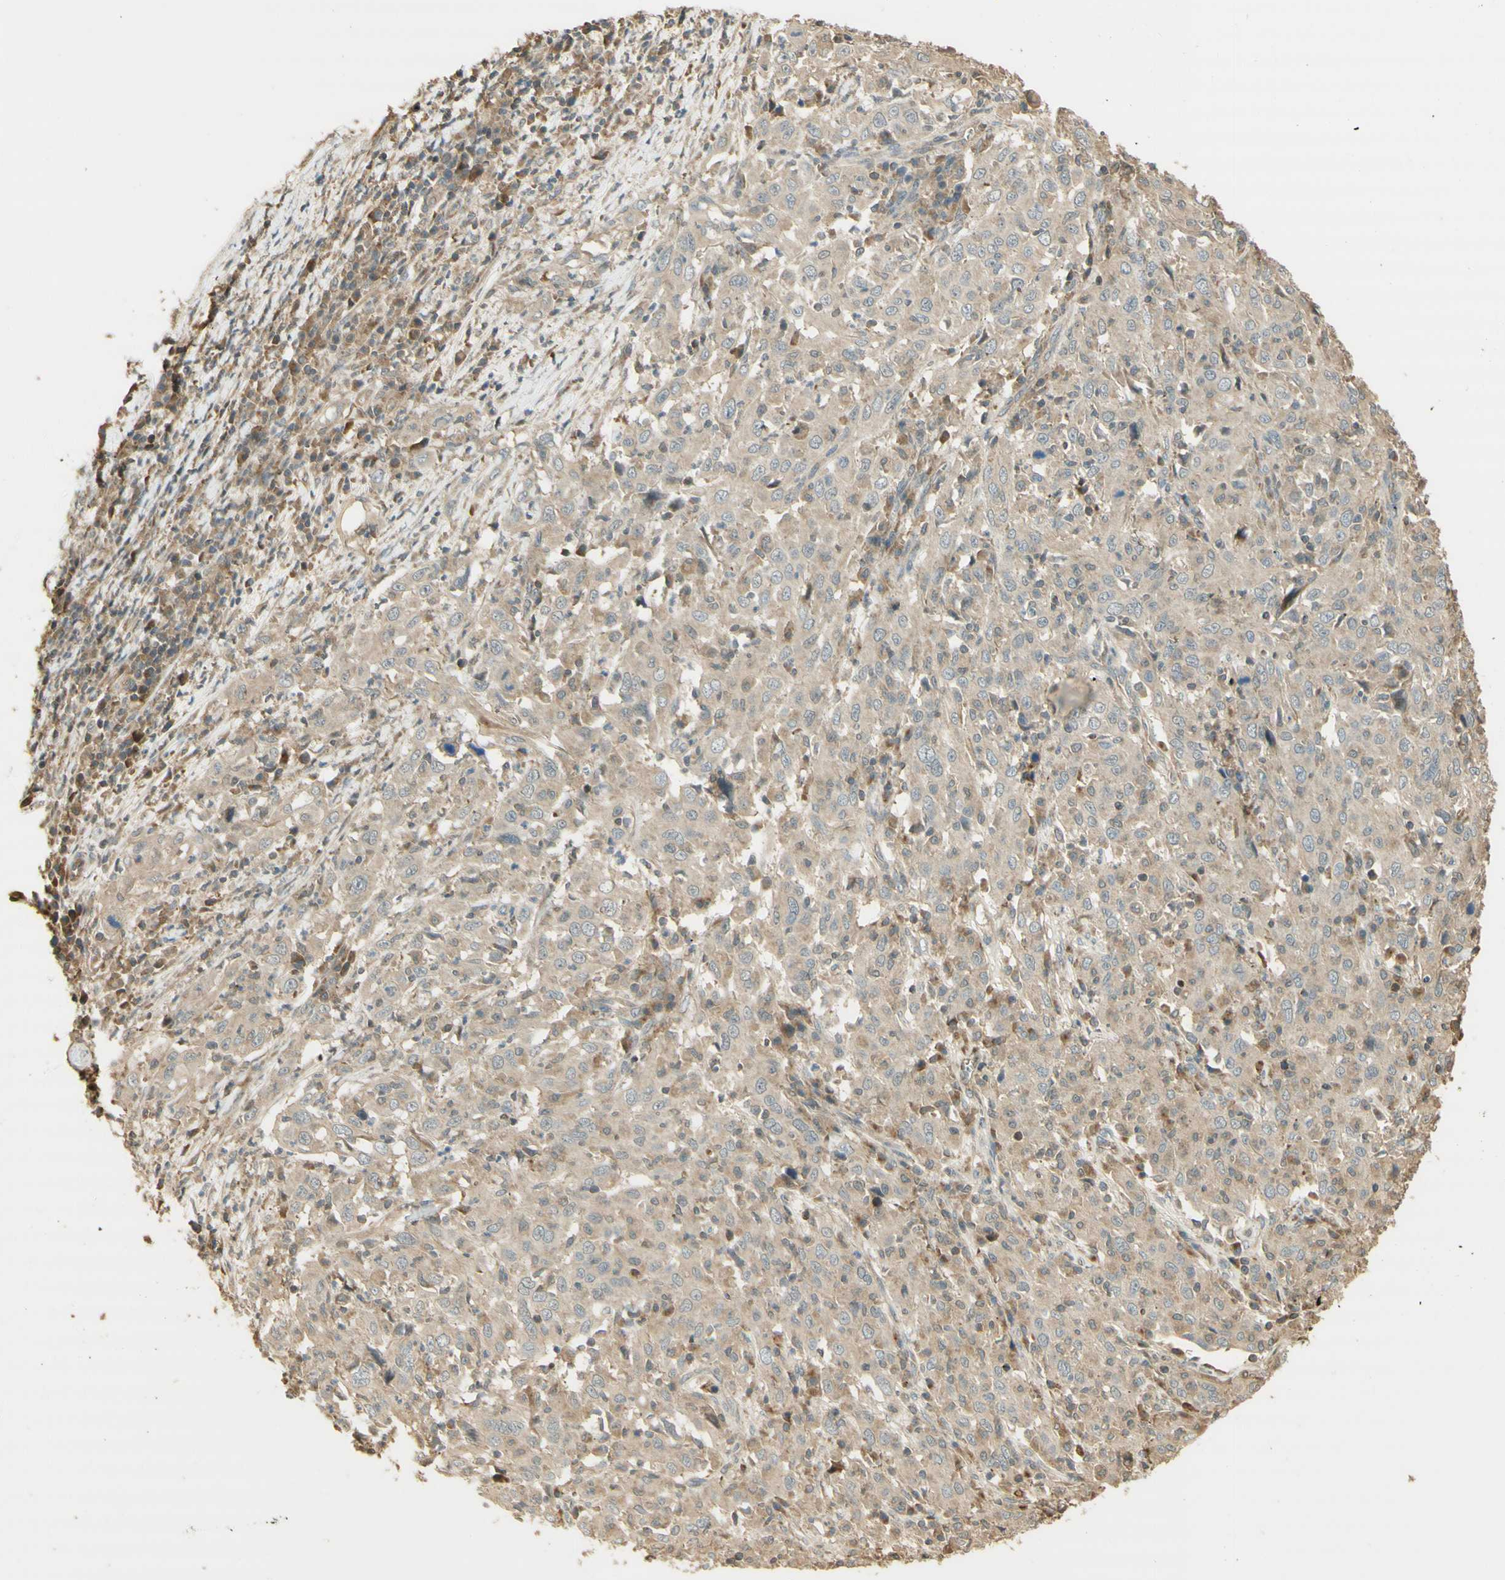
{"staining": {"intensity": "weak", "quantity": ">75%", "location": "cytoplasmic/membranous"}, "tissue": "cervical cancer", "cell_type": "Tumor cells", "image_type": "cancer", "snomed": [{"axis": "morphology", "description": "Squamous cell carcinoma, NOS"}, {"axis": "topography", "description": "Cervix"}], "caption": "Immunohistochemistry staining of cervical cancer (squamous cell carcinoma), which shows low levels of weak cytoplasmic/membranous expression in about >75% of tumor cells indicating weak cytoplasmic/membranous protein expression. The staining was performed using DAB (brown) for protein detection and nuclei were counterstained in hematoxylin (blue).", "gene": "AGER", "patient": {"sex": "female", "age": 46}}